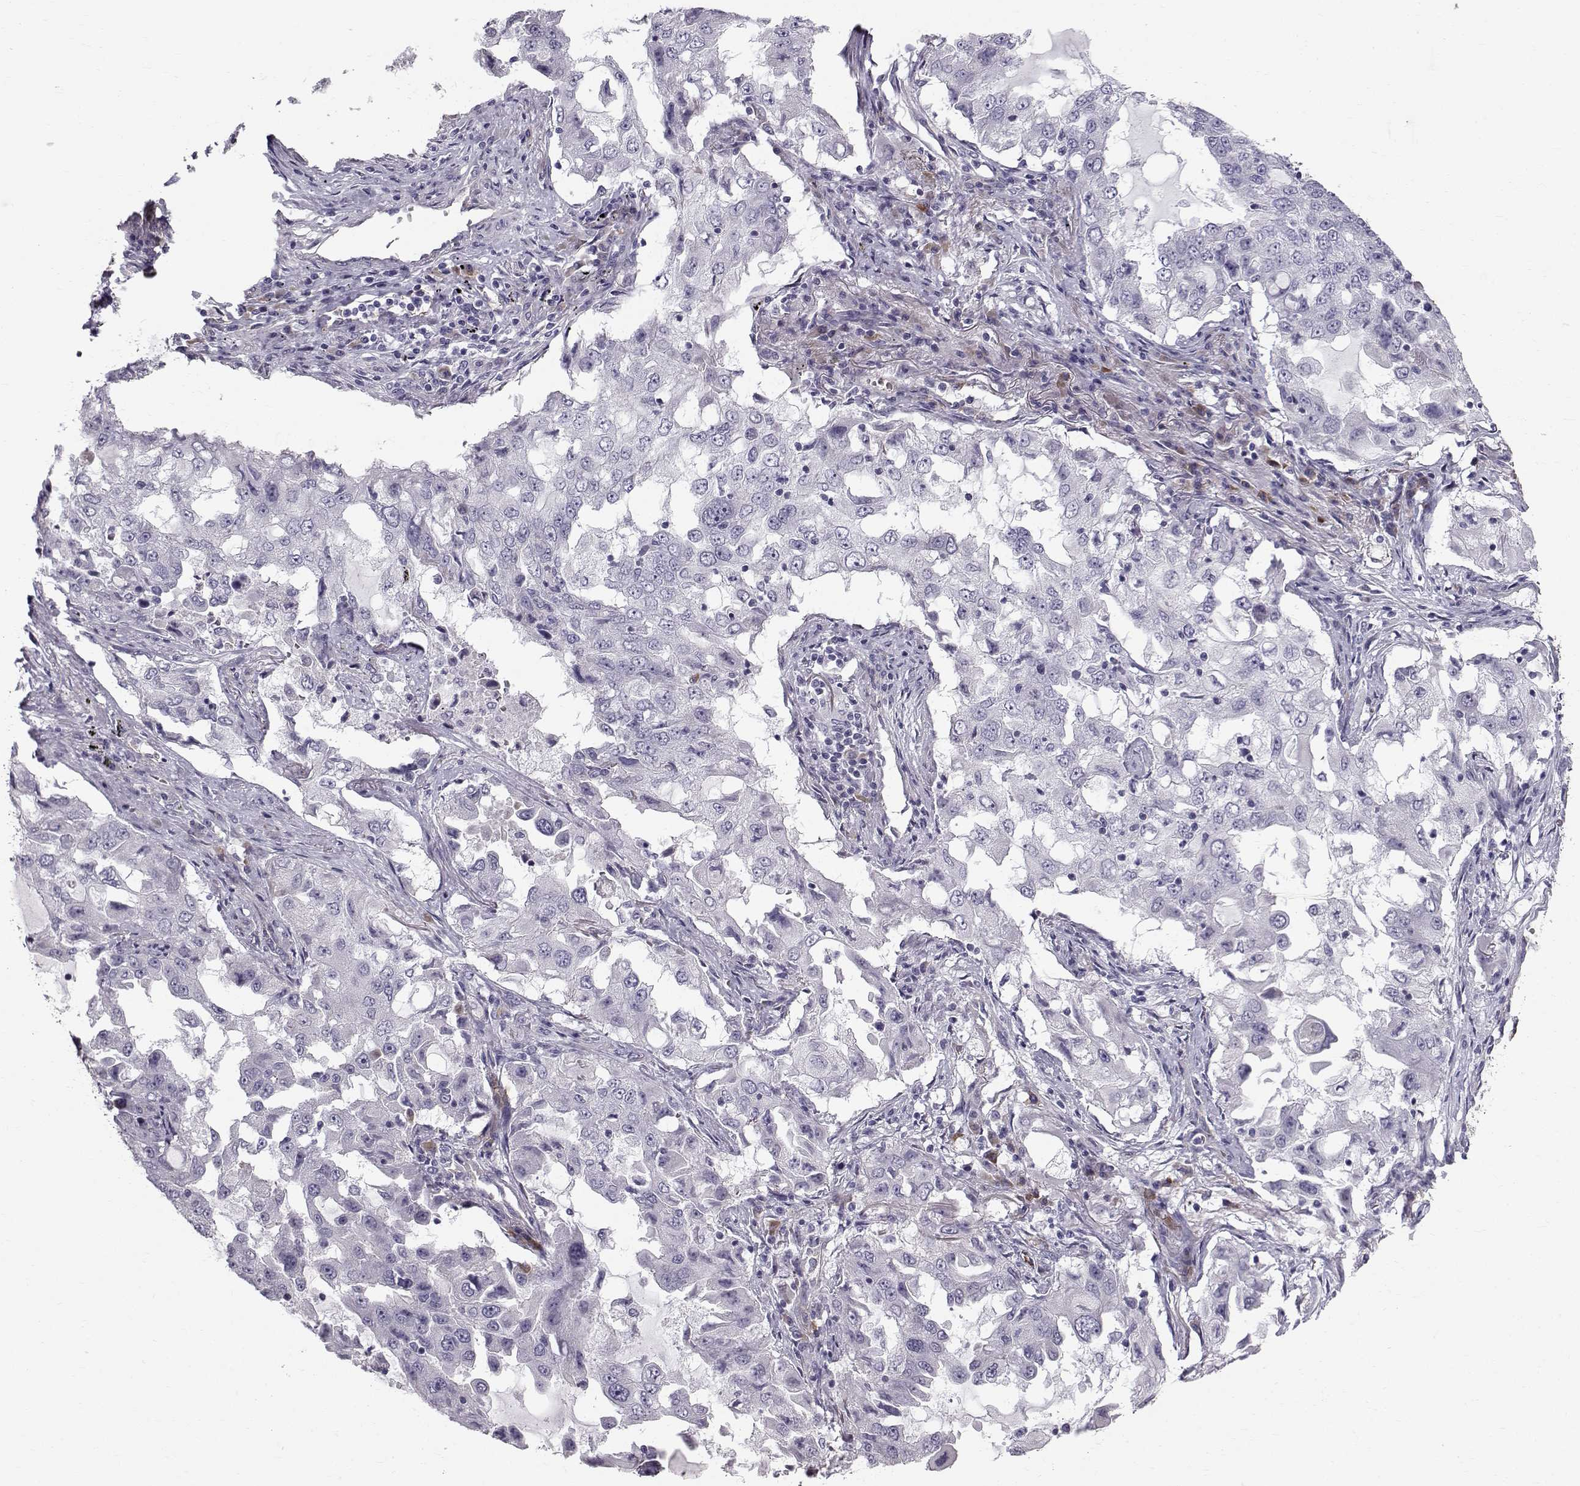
{"staining": {"intensity": "negative", "quantity": "none", "location": "none"}, "tissue": "lung cancer", "cell_type": "Tumor cells", "image_type": "cancer", "snomed": [{"axis": "morphology", "description": "Adenocarcinoma, NOS"}, {"axis": "topography", "description": "Lung"}], "caption": "A high-resolution photomicrograph shows IHC staining of lung cancer, which exhibits no significant positivity in tumor cells.", "gene": "QPCT", "patient": {"sex": "female", "age": 61}}